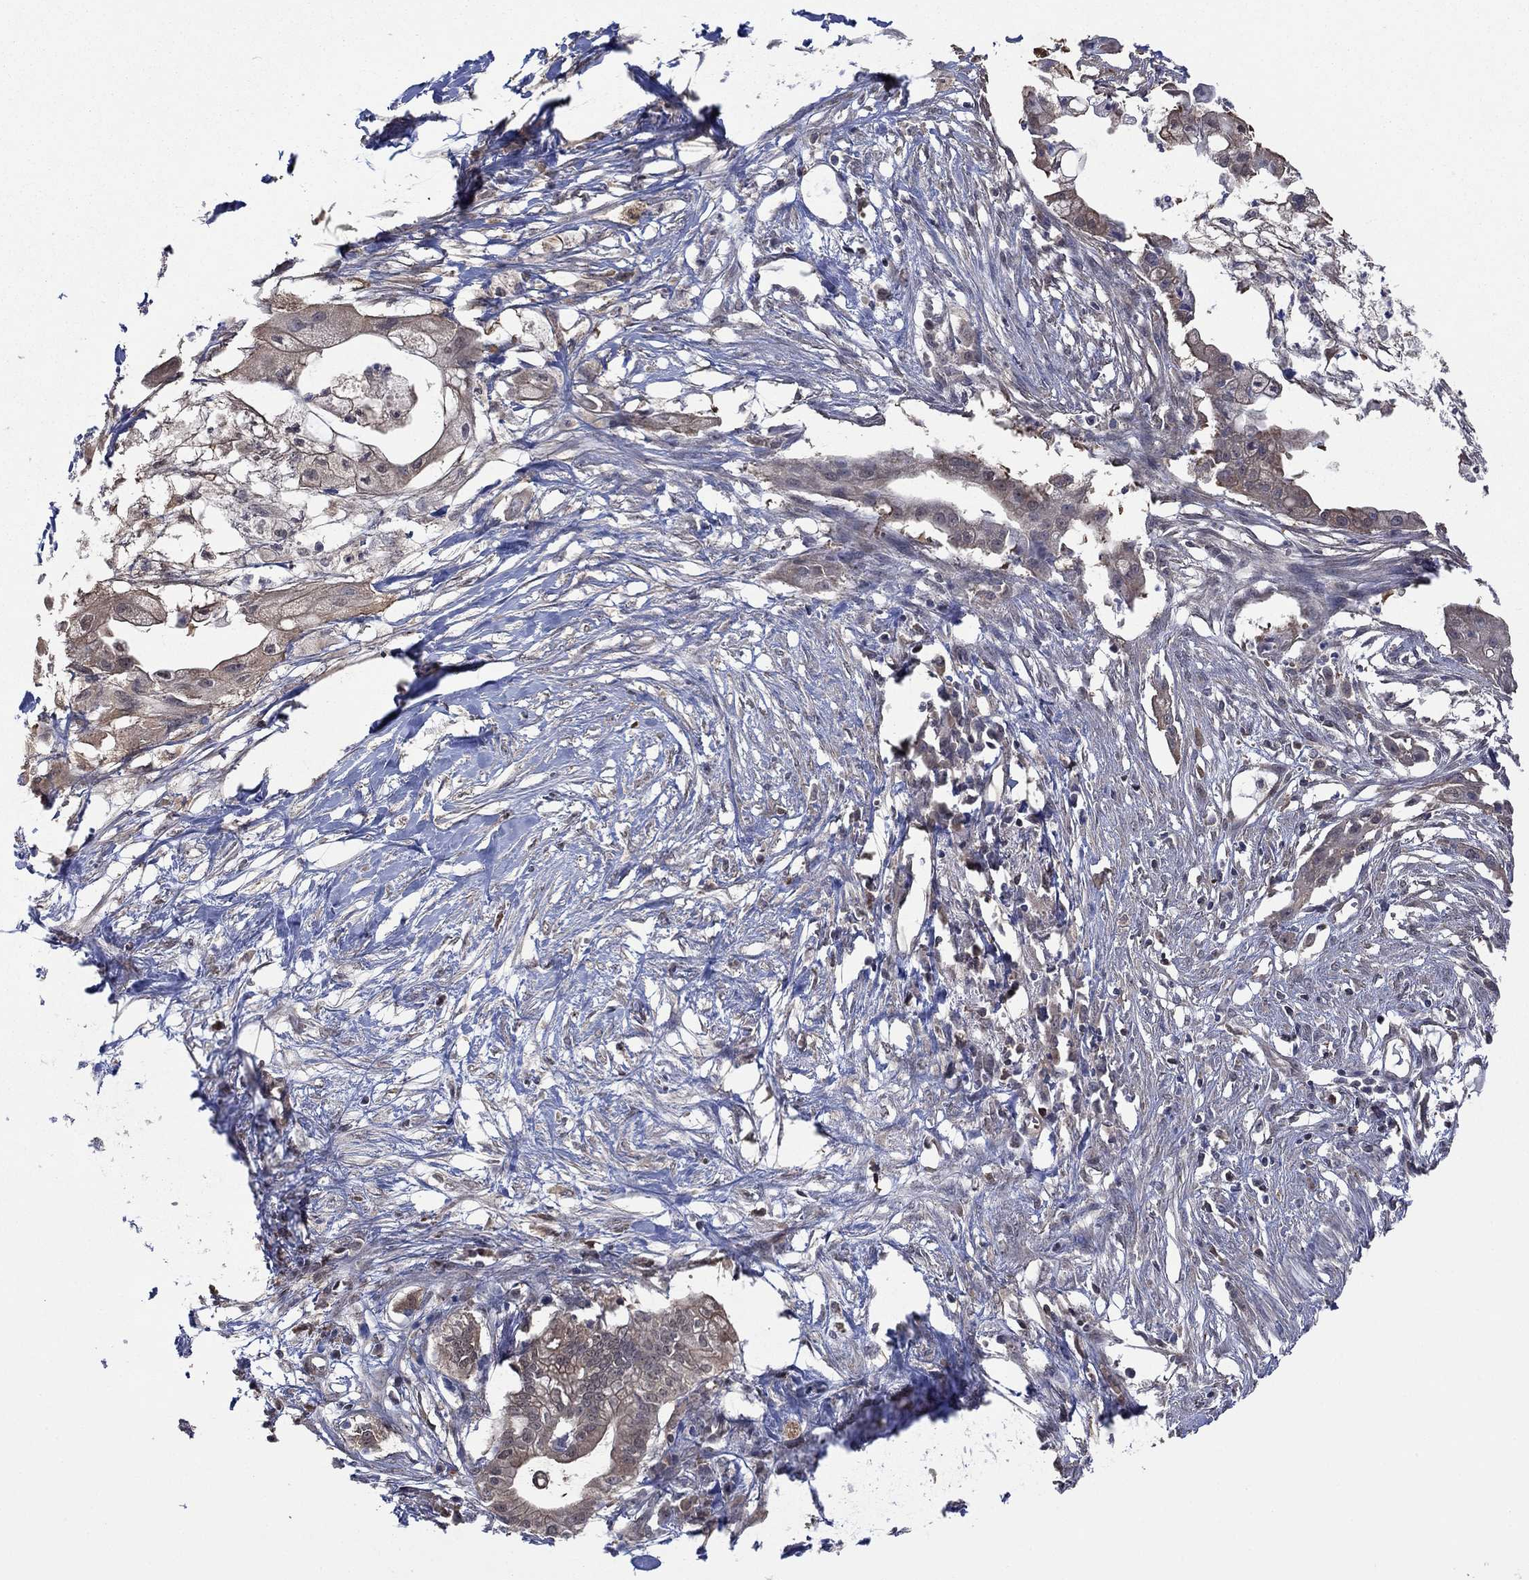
{"staining": {"intensity": "weak", "quantity": "<25%", "location": "cytoplasmic/membranous"}, "tissue": "pancreatic cancer", "cell_type": "Tumor cells", "image_type": "cancer", "snomed": [{"axis": "morphology", "description": "Normal tissue, NOS"}, {"axis": "morphology", "description": "Adenocarcinoma, NOS"}, {"axis": "topography", "description": "Pancreas"}], "caption": "Protein analysis of adenocarcinoma (pancreatic) demonstrates no significant expression in tumor cells. (DAB (3,3'-diaminobenzidine) IHC, high magnification).", "gene": "RNF114", "patient": {"sex": "female", "age": 58}}